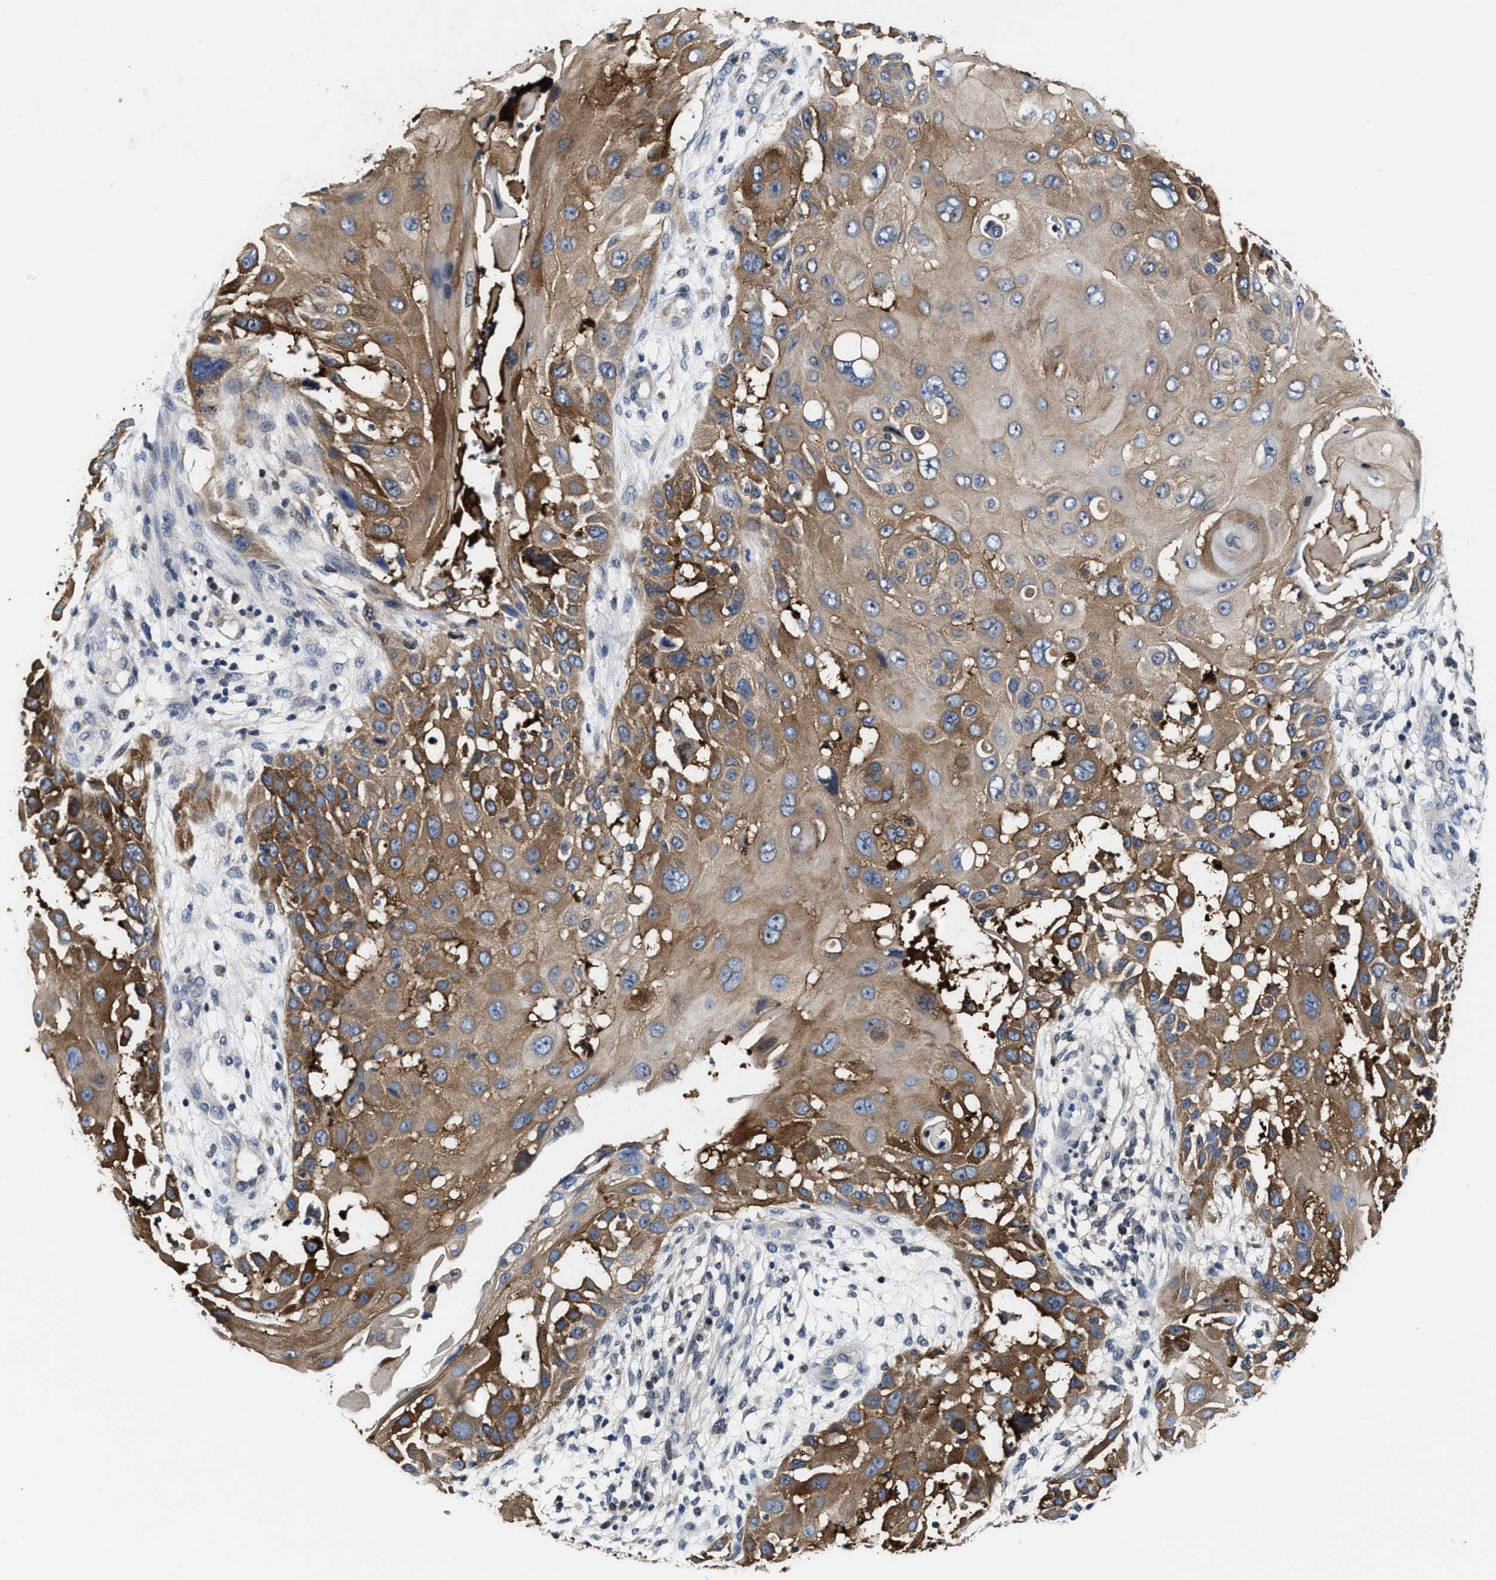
{"staining": {"intensity": "moderate", "quantity": ">75%", "location": "cytoplasmic/membranous"}, "tissue": "skin cancer", "cell_type": "Tumor cells", "image_type": "cancer", "snomed": [{"axis": "morphology", "description": "Squamous cell carcinoma, NOS"}, {"axis": "topography", "description": "Skin"}], "caption": "Immunohistochemical staining of human squamous cell carcinoma (skin) displays moderate cytoplasmic/membranous protein positivity in approximately >75% of tumor cells. (brown staining indicates protein expression, while blue staining denotes nuclei).", "gene": "KIF12", "patient": {"sex": "female", "age": 44}}